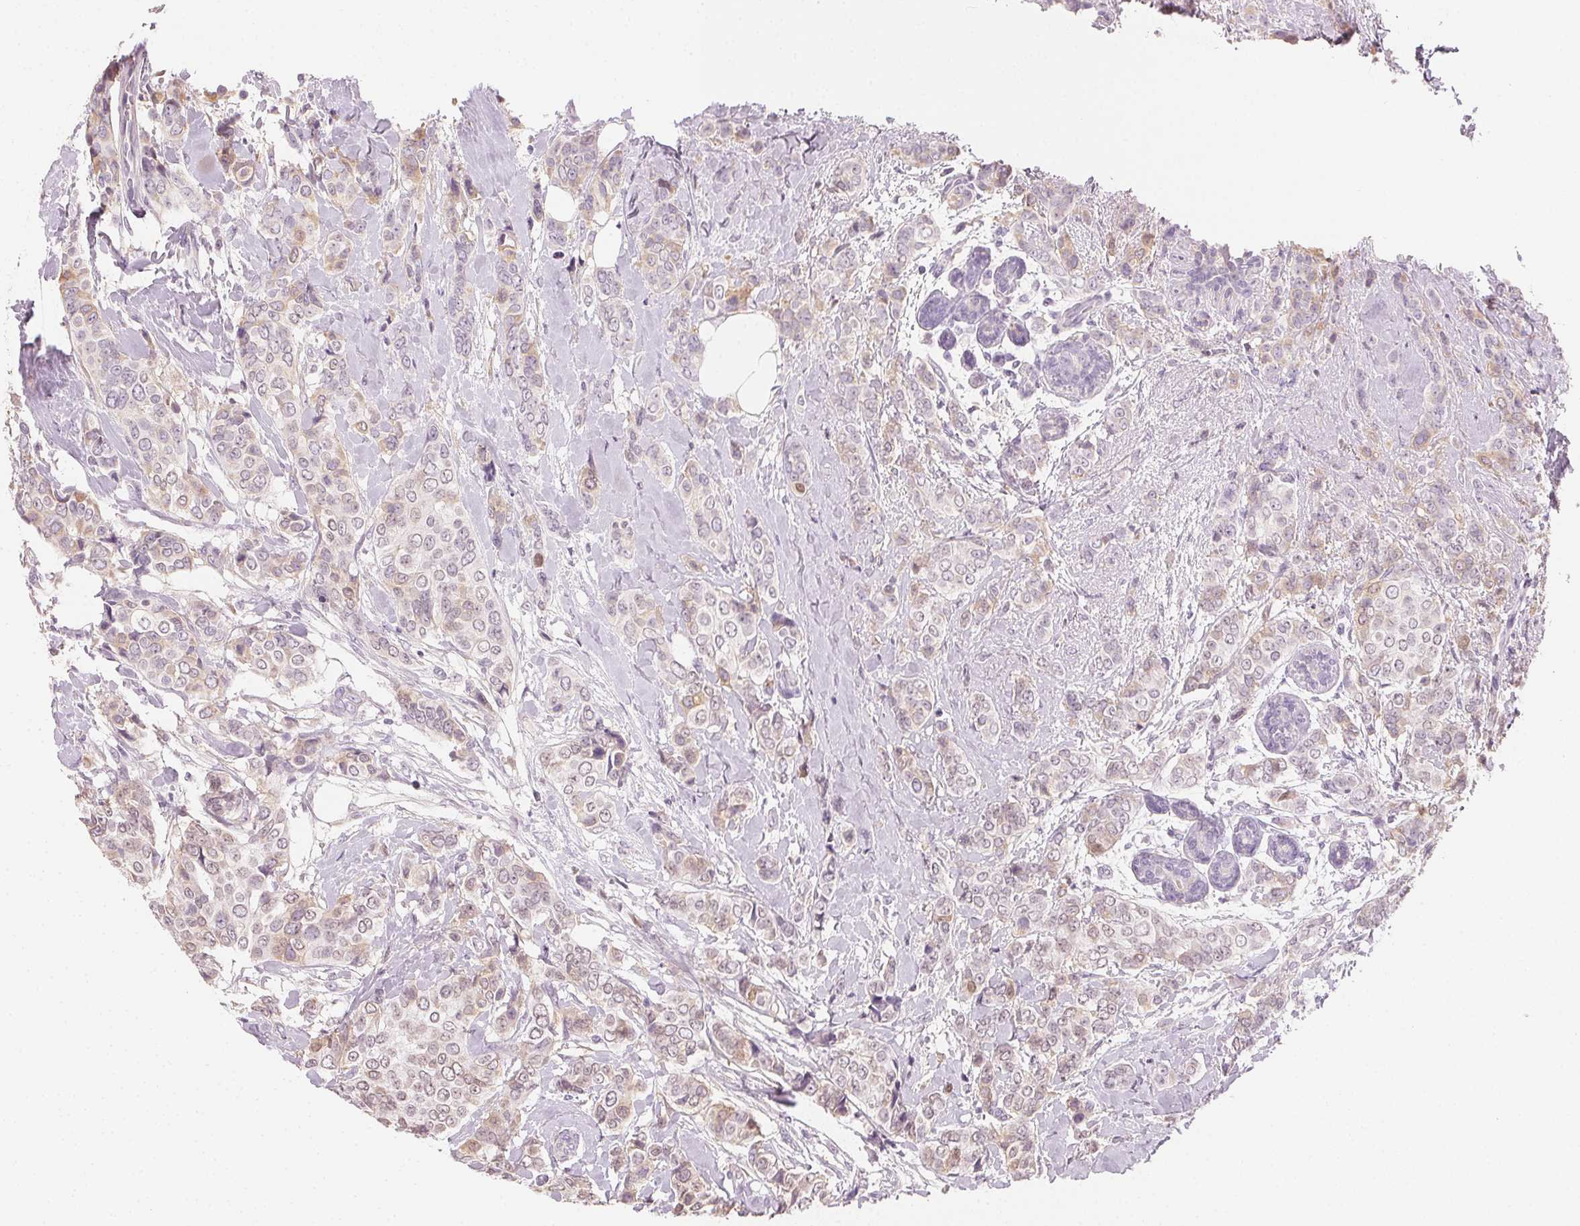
{"staining": {"intensity": "weak", "quantity": "25%-75%", "location": "cytoplasmic/membranous"}, "tissue": "breast cancer", "cell_type": "Tumor cells", "image_type": "cancer", "snomed": [{"axis": "morphology", "description": "Lobular carcinoma"}, {"axis": "topography", "description": "Breast"}], "caption": "Immunohistochemical staining of human breast lobular carcinoma reveals weak cytoplasmic/membranous protein expression in about 25%-75% of tumor cells.", "gene": "AFM", "patient": {"sex": "female", "age": 51}}